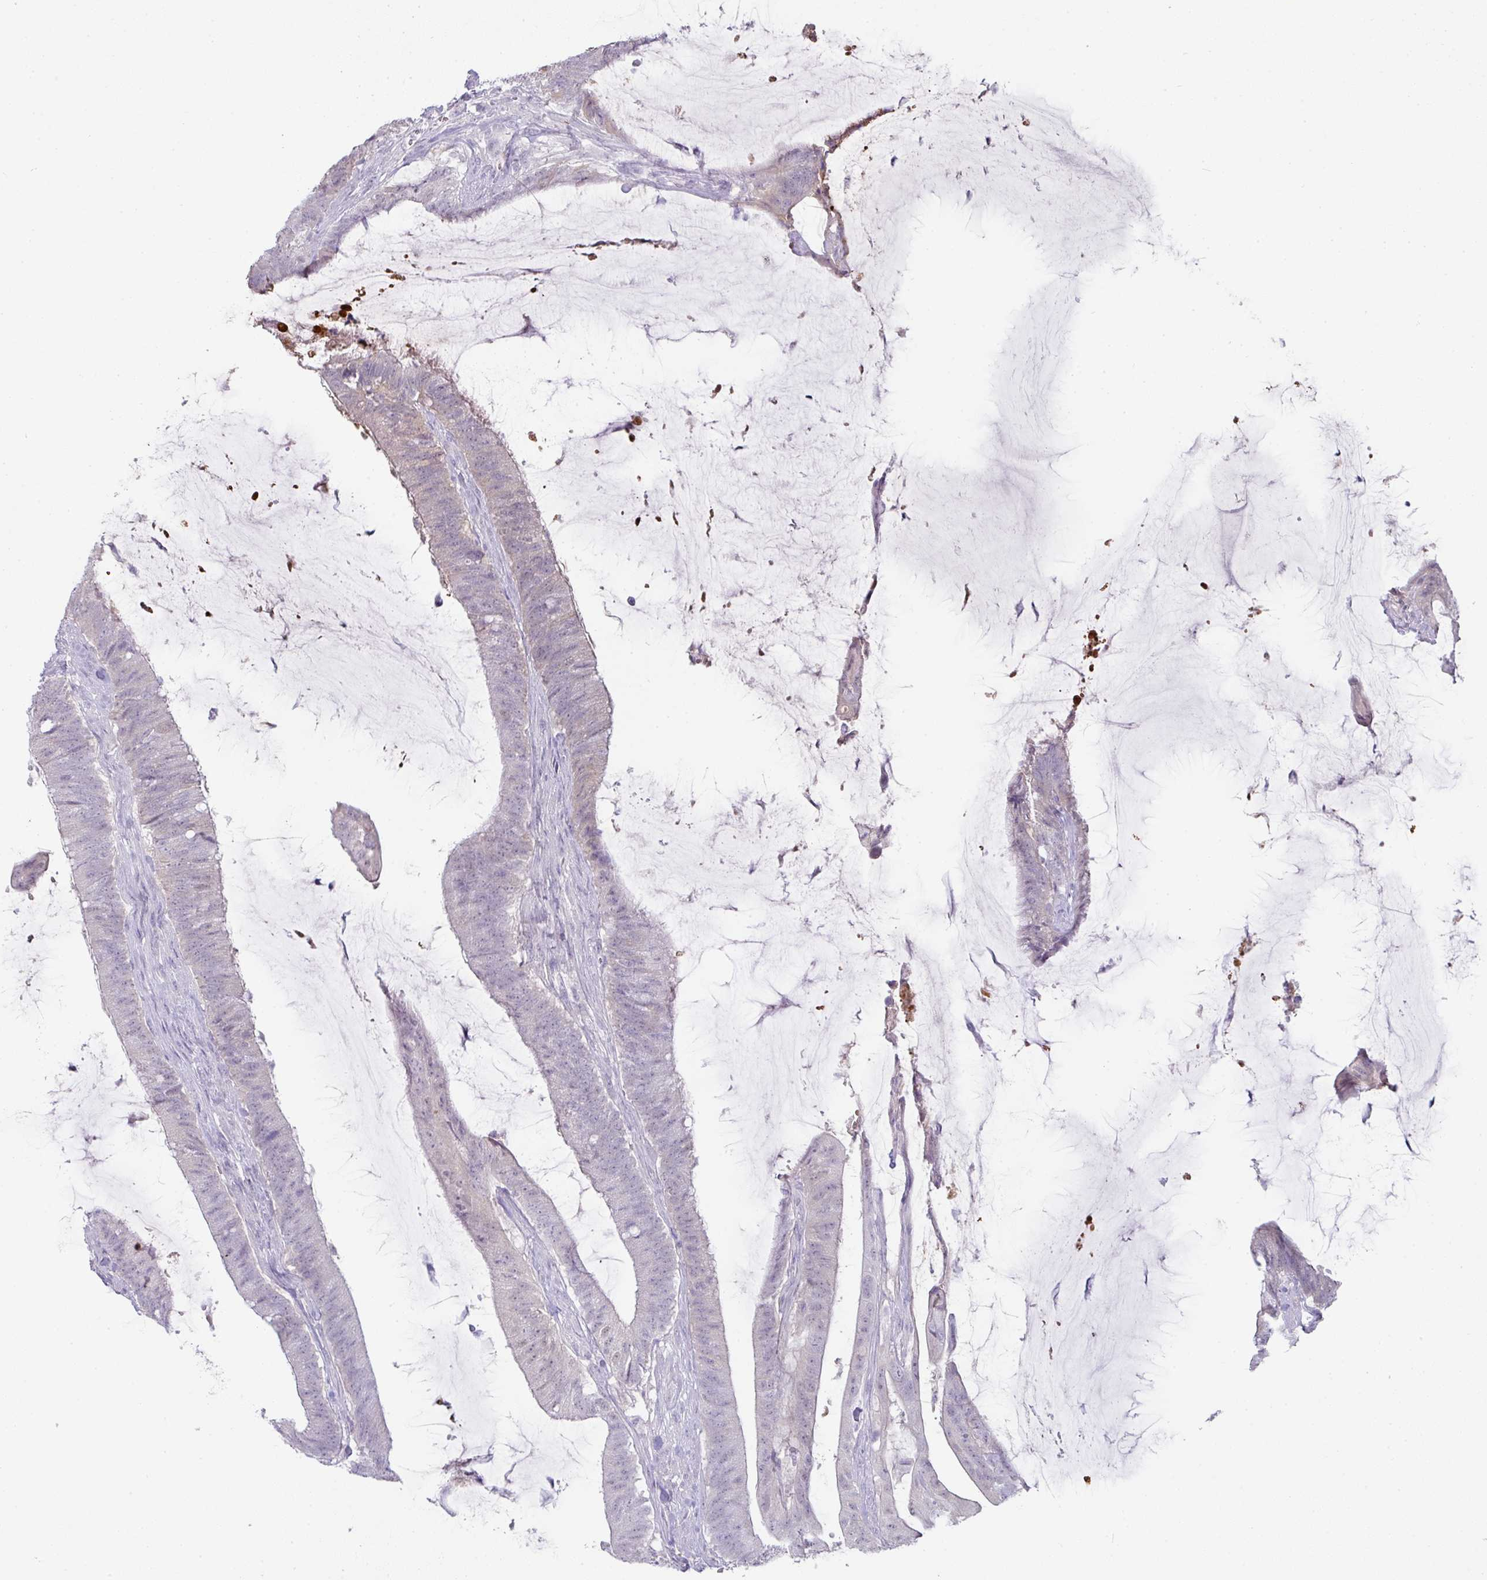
{"staining": {"intensity": "negative", "quantity": "none", "location": "none"}, "tissue": "colorectal cancer", "cell_type": "Tumor cells", "image_type": "cancer", "snomed": [{"axis": "morphology", "description": "Adenocarcinoma, NOS"}, {"axis": "topography", "description": "Colon"}], "caption": "High power microscopy histopathology image of an immunohistochemistry image of colorectal adenocarcinoma, revealing no significant positivity in tumor cells.", "gene": "FGF17", "patient": {"sex": "female", "age": 43}}